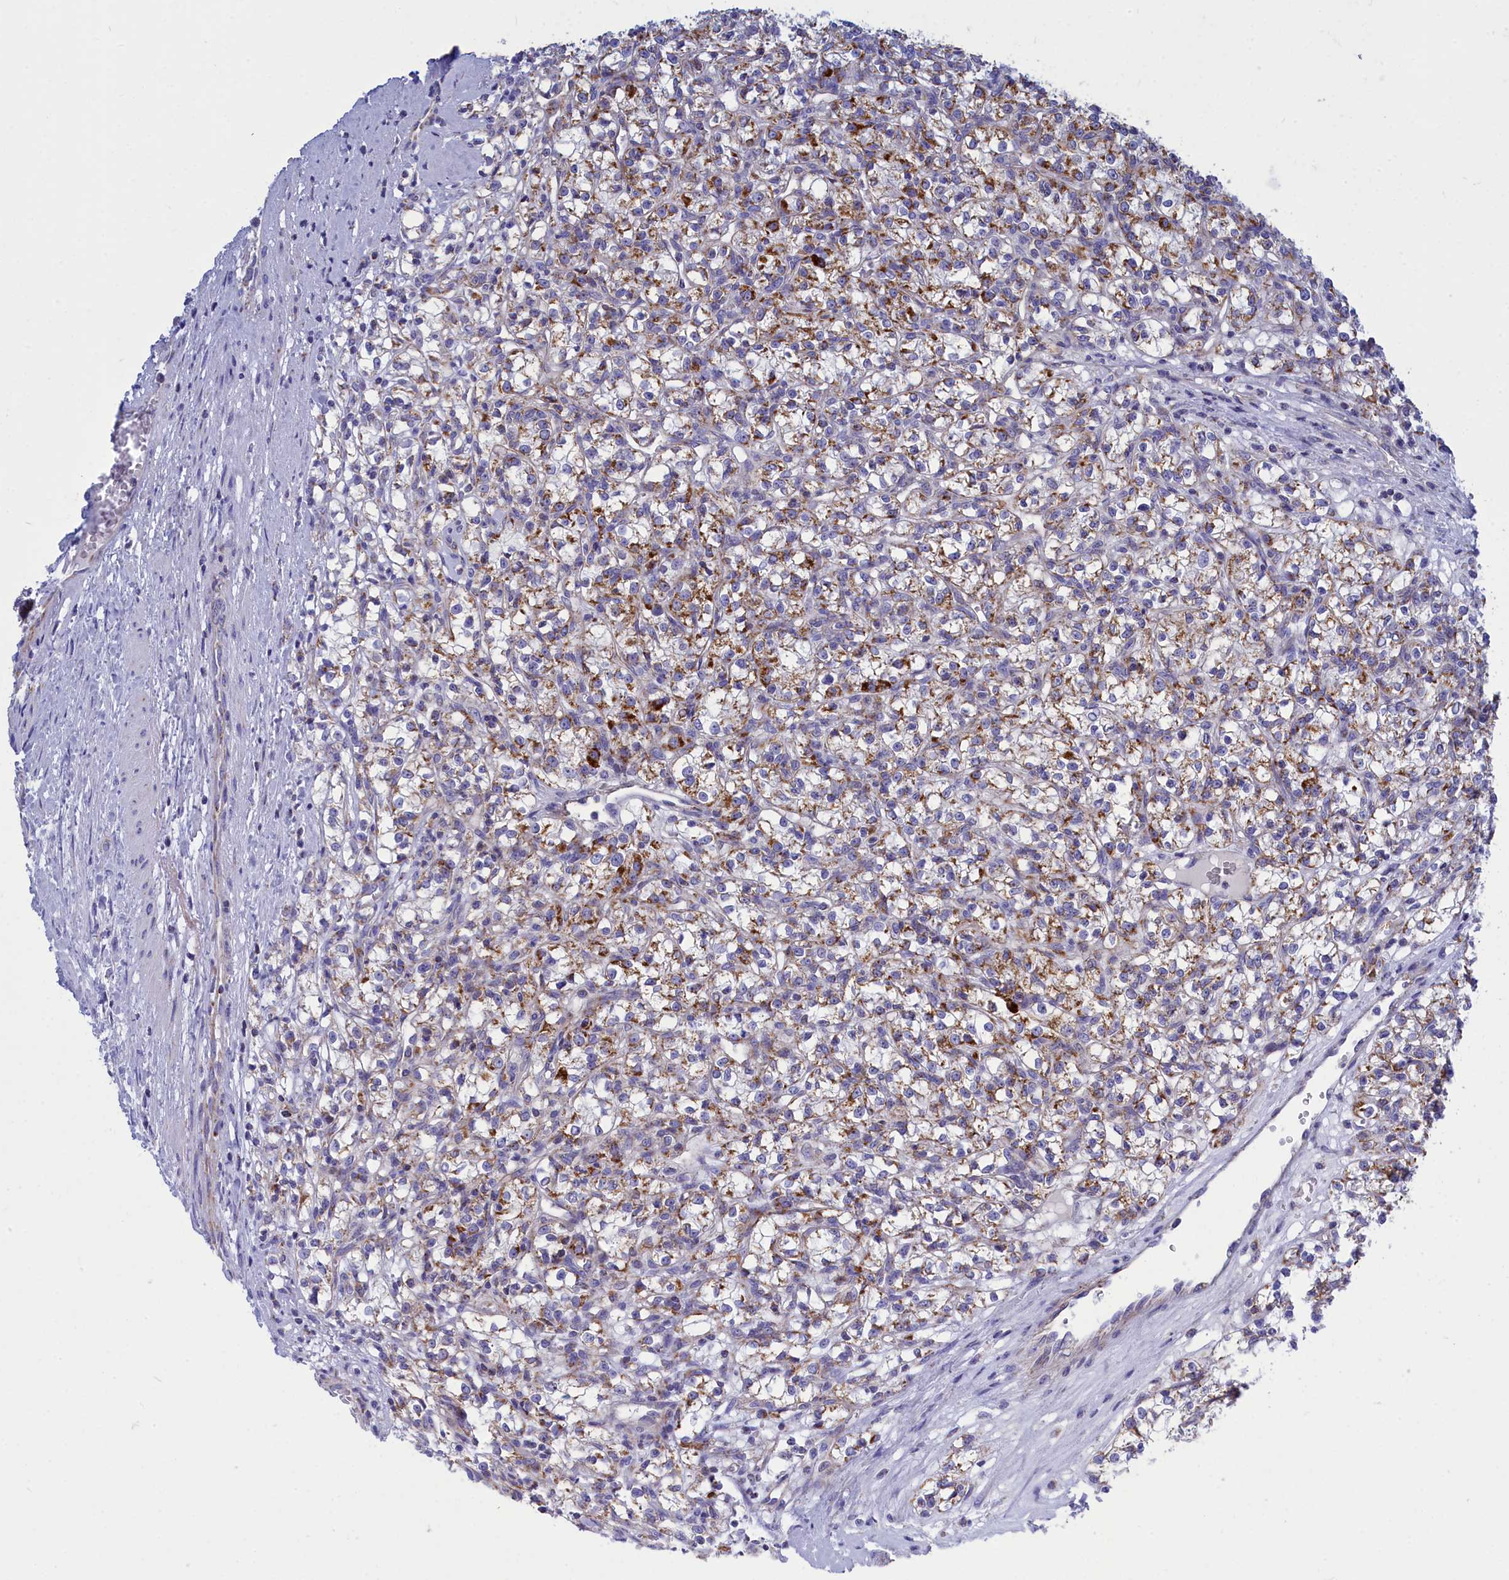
{"staining": {"intensity": "moderate", "quantity": ">75%", "location": "cytoplasmic/membranous"}, "tissue": "renal cancer", "cell_type": "Tumor cells", "image_type": "cancer", "snomed": [{"axis": "morphology", "description": "Adenocarcinoma, NOS"}, {"axis": "topography", "description": "Kidney"}], "caption": "A high-resolution histopathology image shows immunohistochemistry staining of renal cancer, which displays moderate cytoplasmic/membranous expression in approximately >75% of tumor cells.", "gene": "CCRL2", "patient": {"sex": "female", "age": 59}}